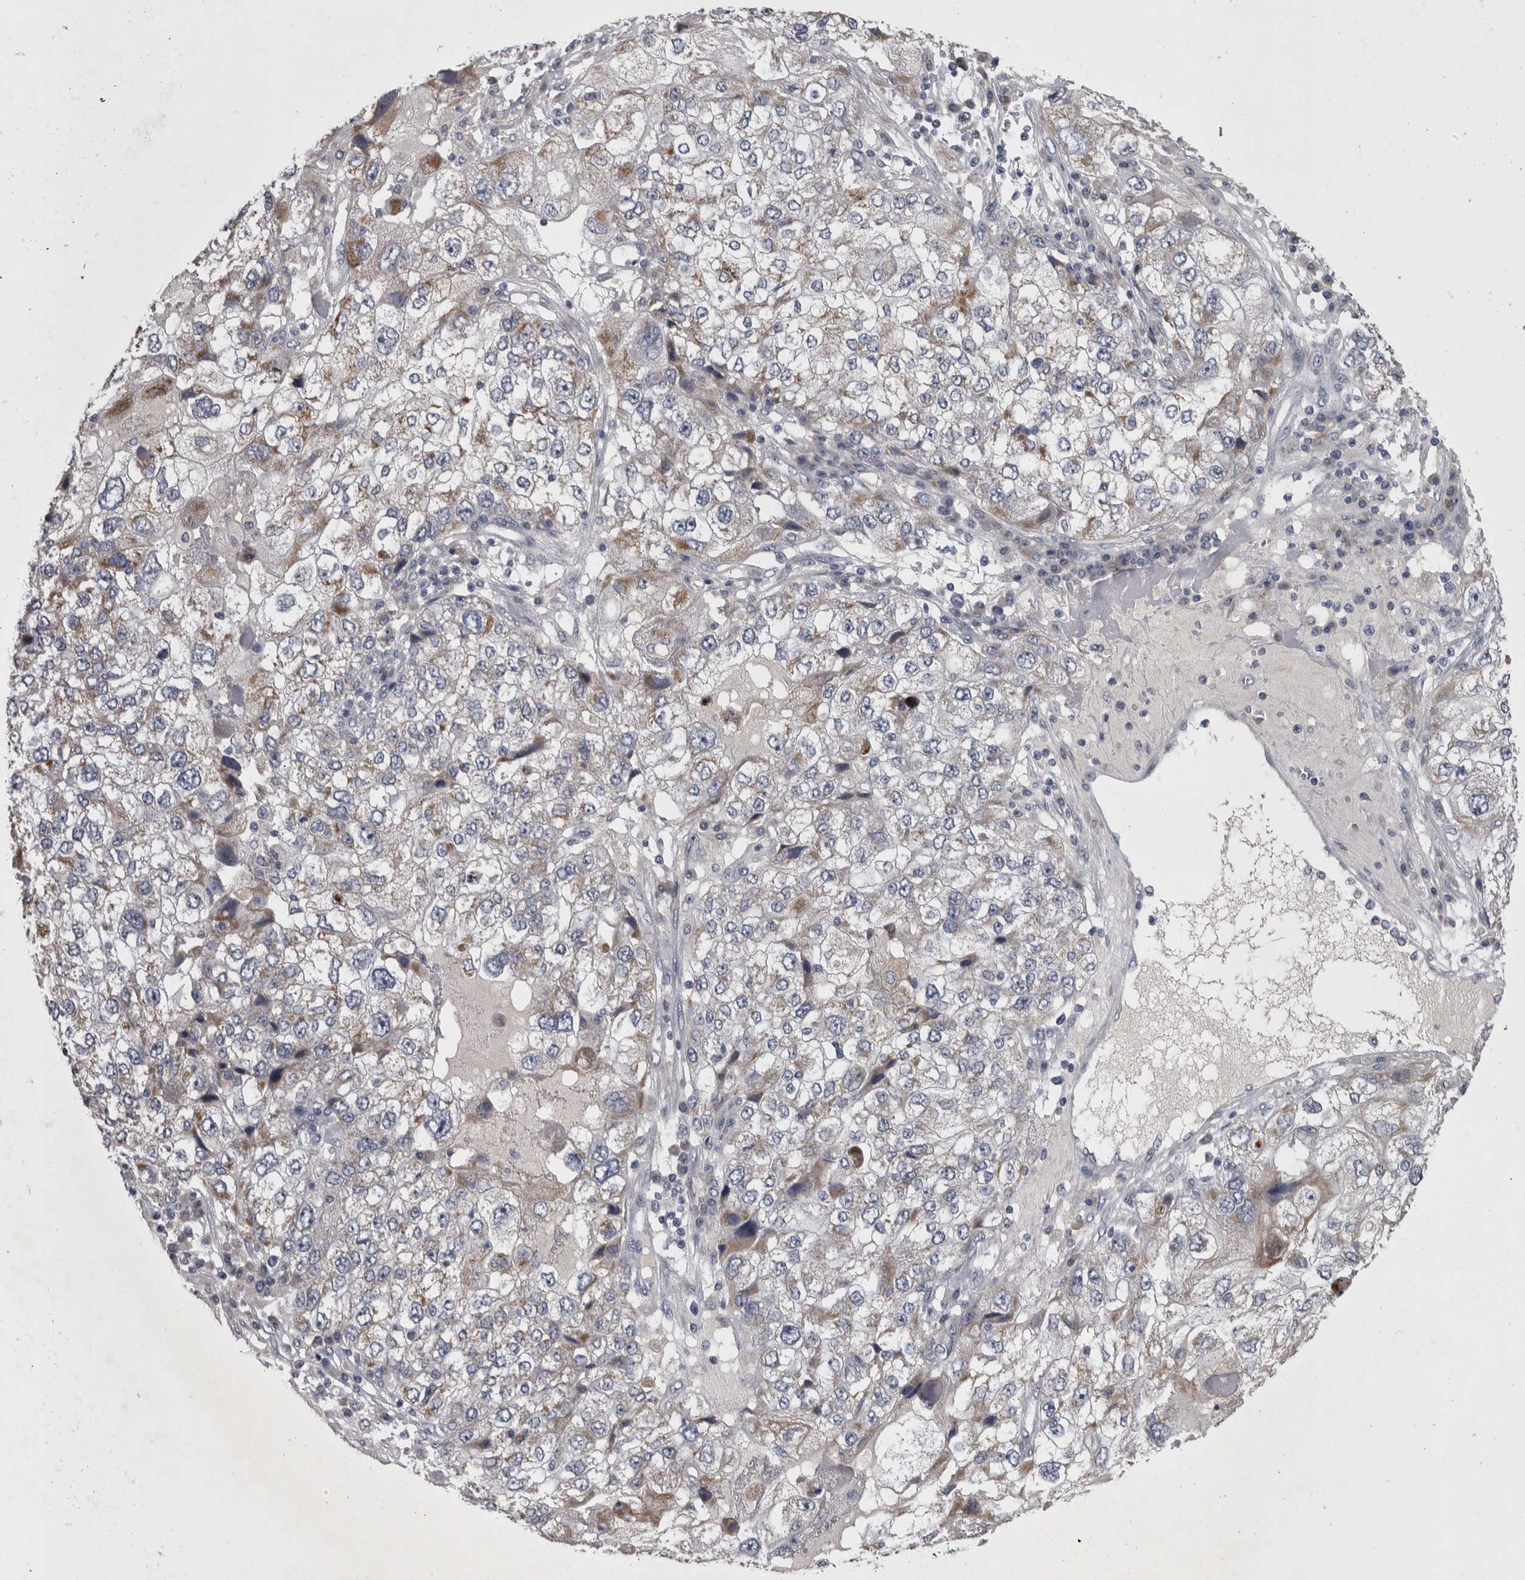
{"staining": {"intensity": "weak", "quantity": "<25%", "location": "cytoplasmic/membranous"}, "tissue": "endometrial cancer", "cell_type": "Tumor cells", "image_type": "cancer", "snomed": [{"axis": "morphology", "description": "Adenocarcinoma, NOS"}, {"axis": "topography", "description": "Endometrium"}], "caption": "Endometrial cancer (adenocarcinoma) was stained to show a protein in brown. There is no significant staining in tumor cells.", "gene": "DBT", "patient": {"sex": "female", "age": 49}}